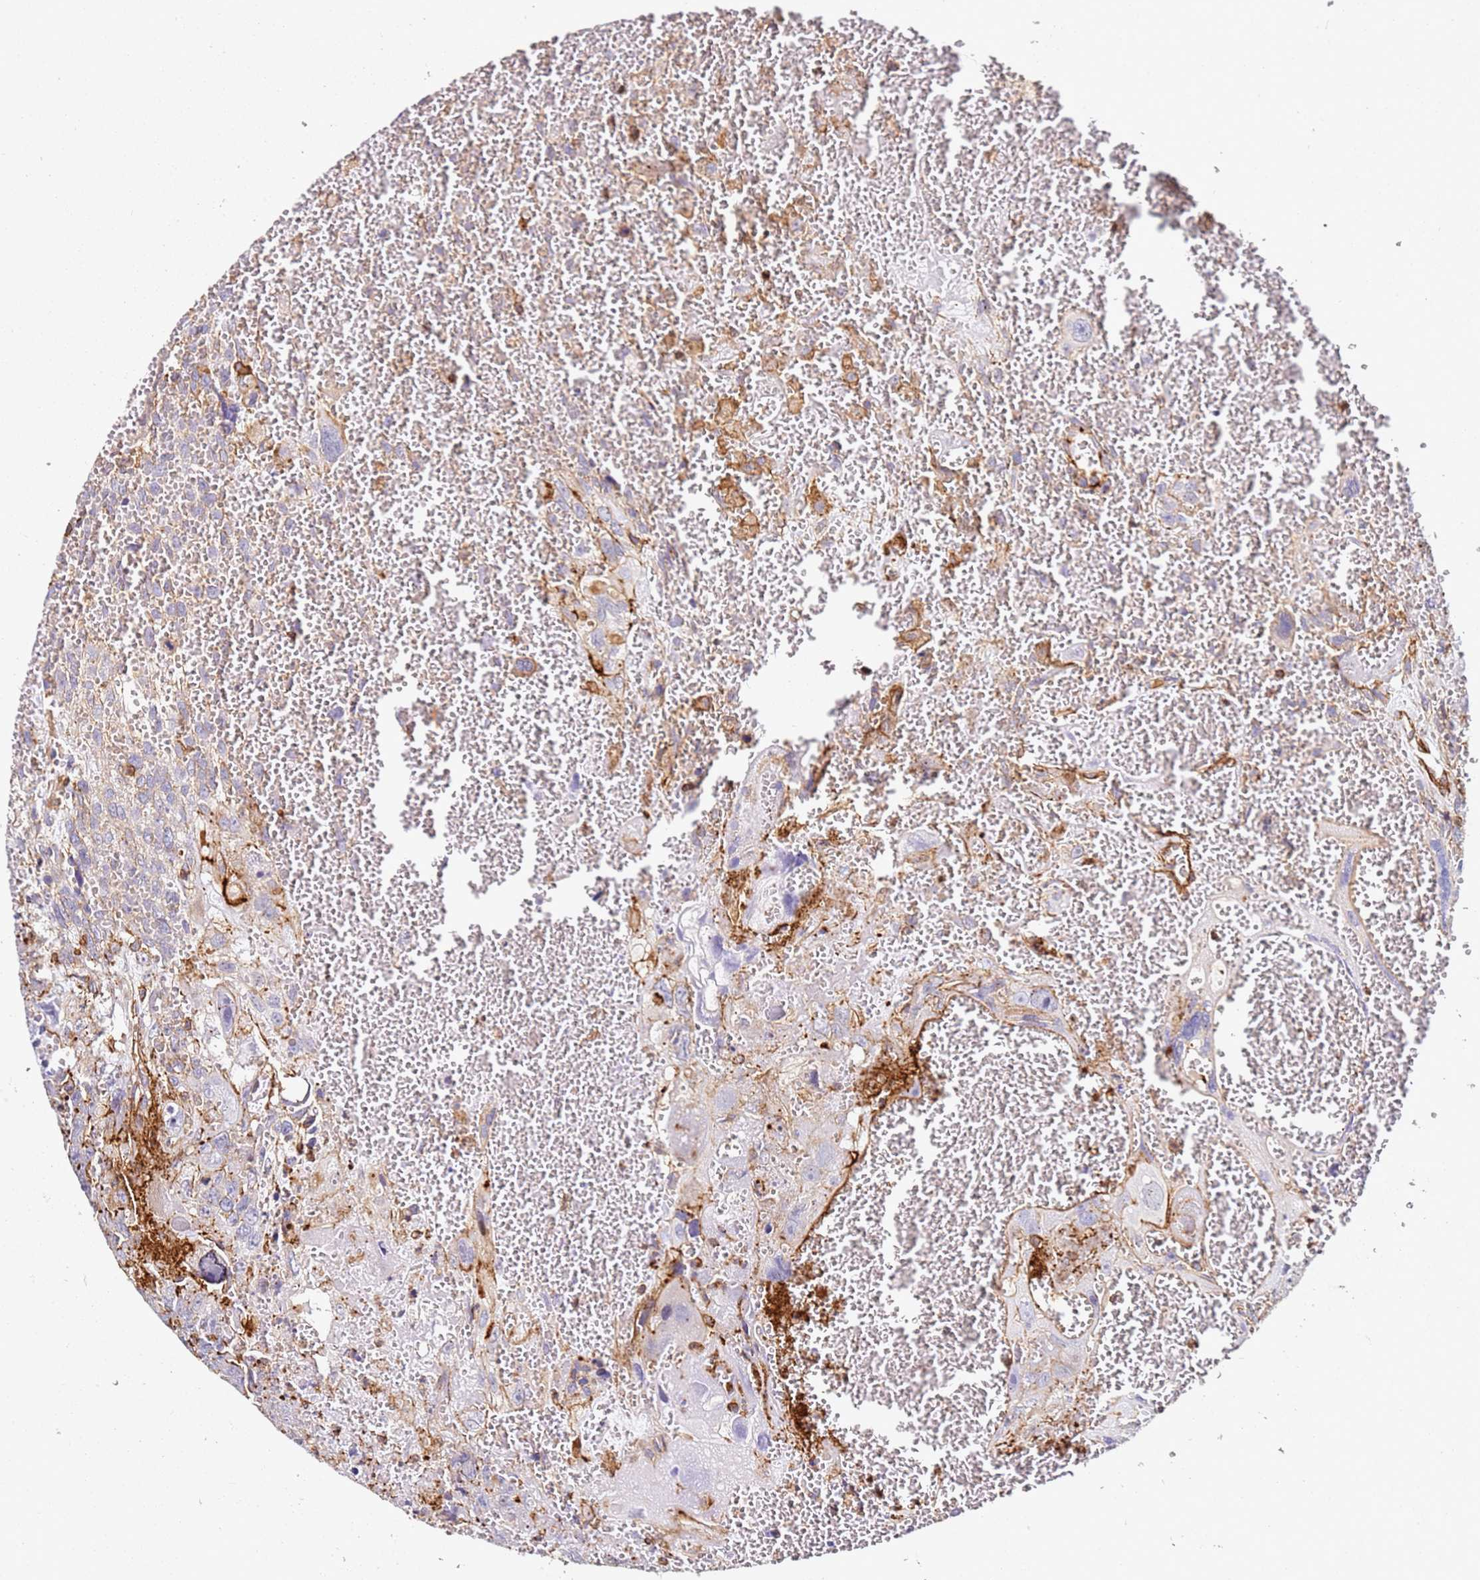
{"staining": {"intensity": "negative", "quantity": "none", "location": "none"}, "tissue": "testis cancer", "cell_type": "Tumor cells", "image_type": "cancer", "snomed": [{"axis": "morphology", "description": "Carcinoma, Embryonal, NOS"}, {"axis": "topography", "description": "Testis"}], "caption": "Immunohistochemistry (IHC) of human testis cancer (embryonal carcinoma) exhibits no positivity in tumor cells.", "gene": "ZNF671", "patient": {"sex": "male", "age": 28}}